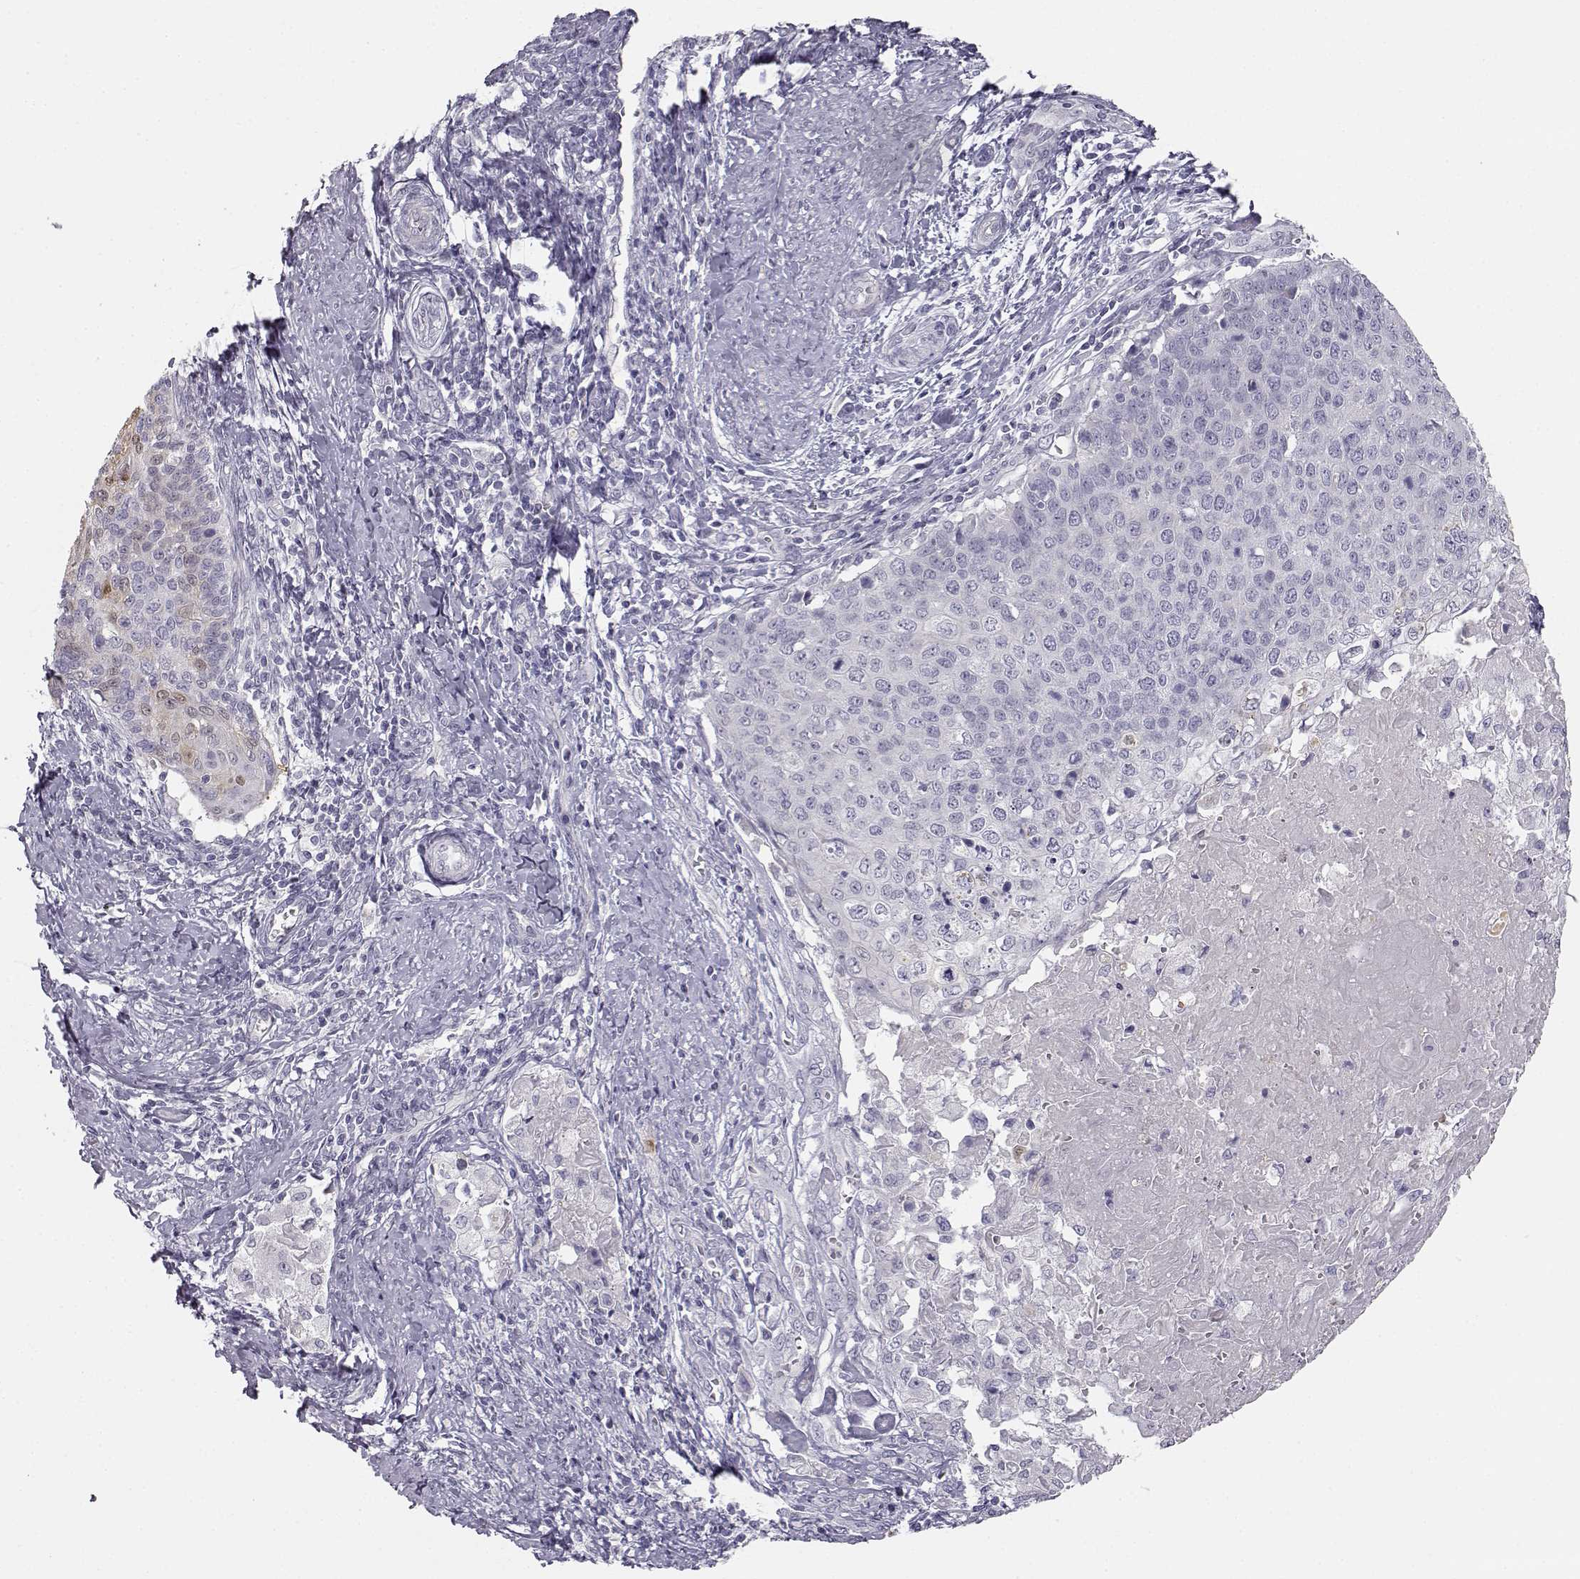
{"staining": {"intensity": "negative", "quantity": "none", "location": "none"}, "tissue": "cervical cancer", "cell_type": "Tumor cells", "image_type": "cancer", "snomed": [{"axis": "morphology", "description": "Squamous cell carcinoma, NOS"}, {"axis": "topography", "description": "Cervix"}], "caption": "An image of squamous cell carcinoma (cervical) stained for a protein demonstrates no brown staining in tumor cells.", "gene": "MYCBPAP", "patient": {"sex": "female", "age": 39}}